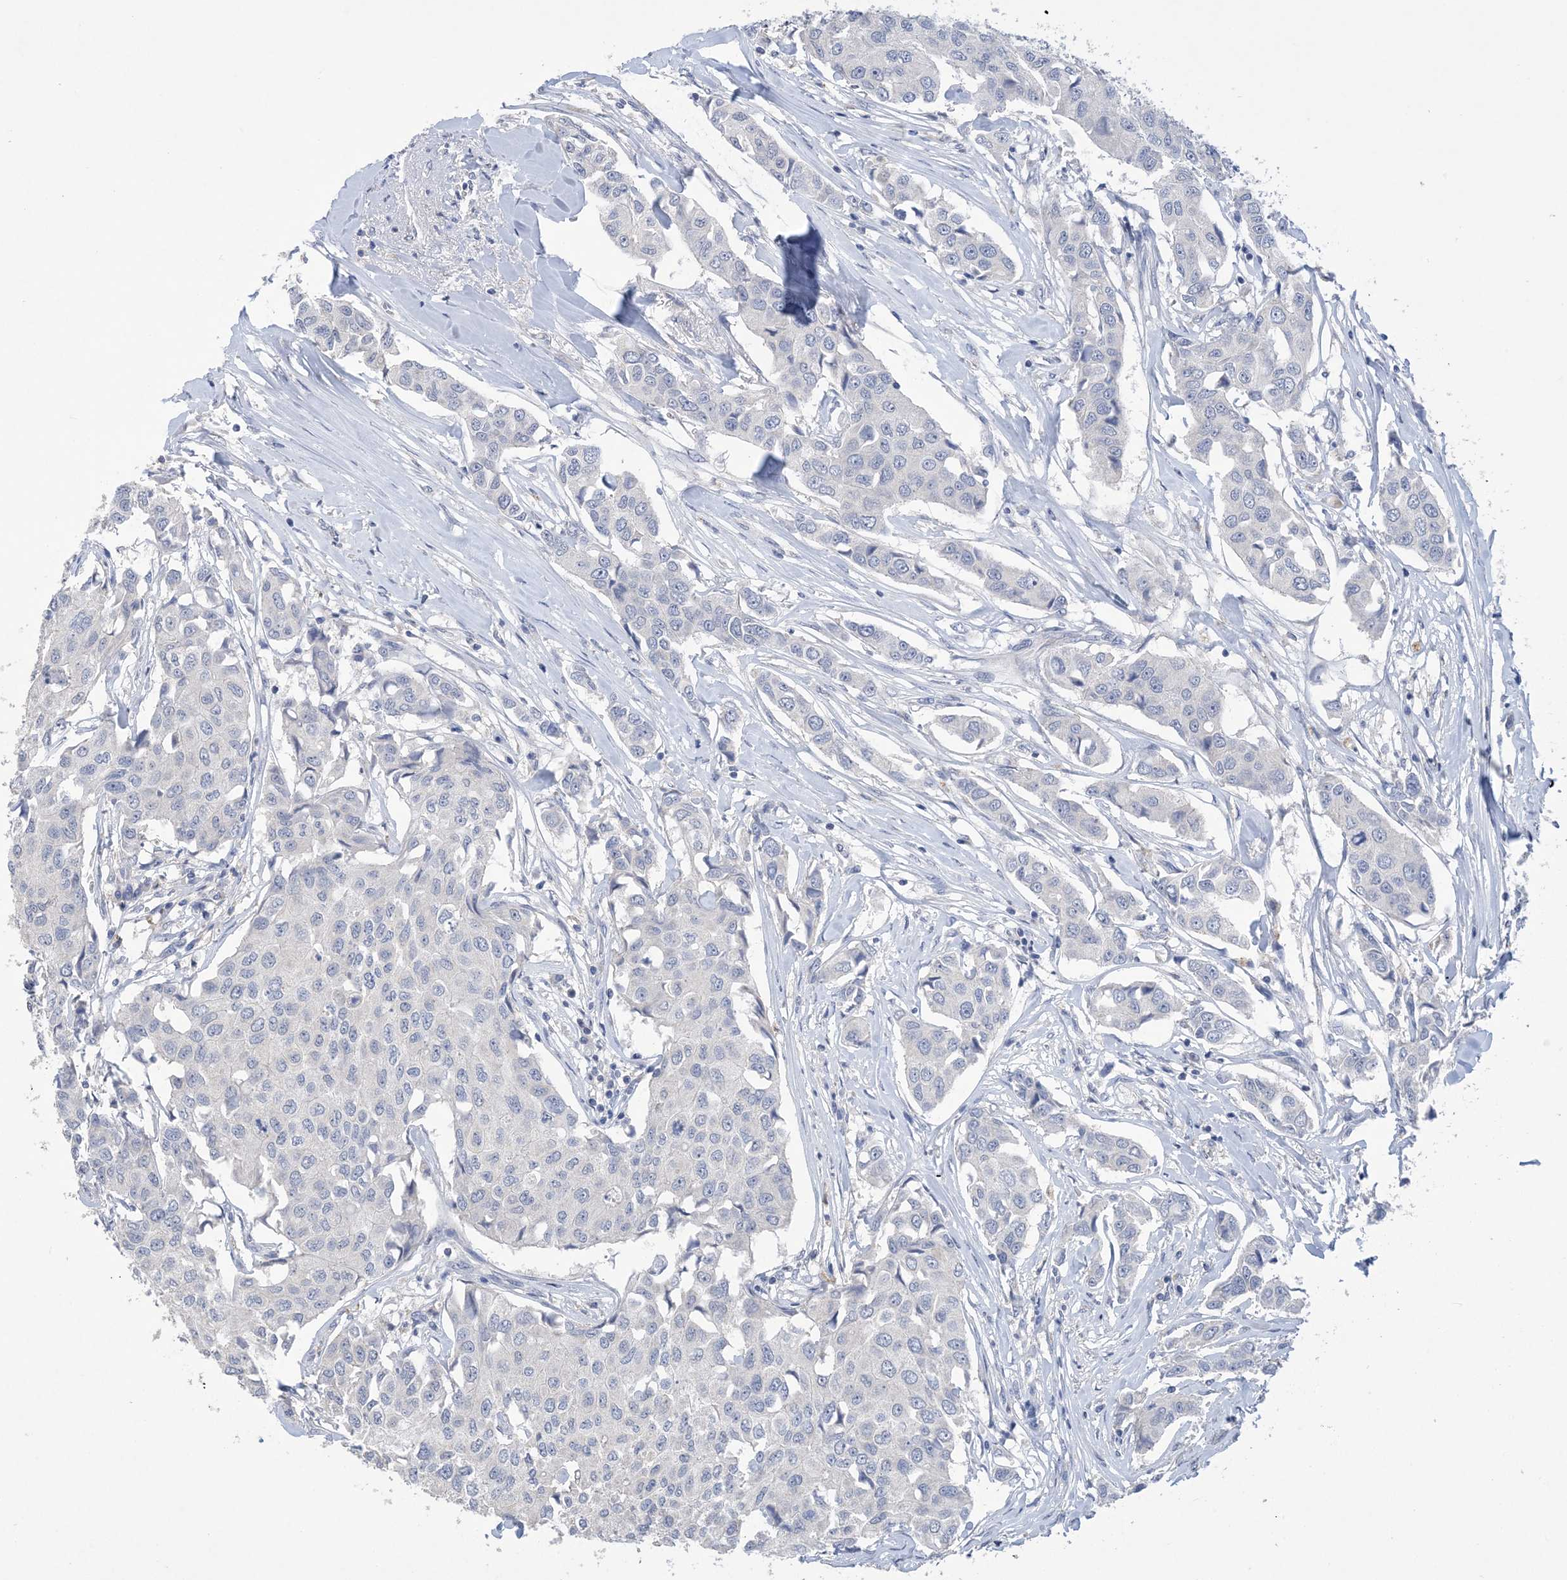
{"staining": {"intensity": "negative", "quantity": "none", "location": "none"}, "tissue": "breast cancer", "cell_type": "Tumor cells", "image_type": "cancer", "snomed": [{"axis": "morphology", "description": "Duct carcinoma"}, {"axis": "topography", "description": "Breast"}], "caption": "Breast cancer (infiltrating ductal carcinoma) stained for a protein using immunohistochemistry reveals no expression tumor cells.", "gene": "DSC3", "patient": {"sex": "female", "age": 80}}